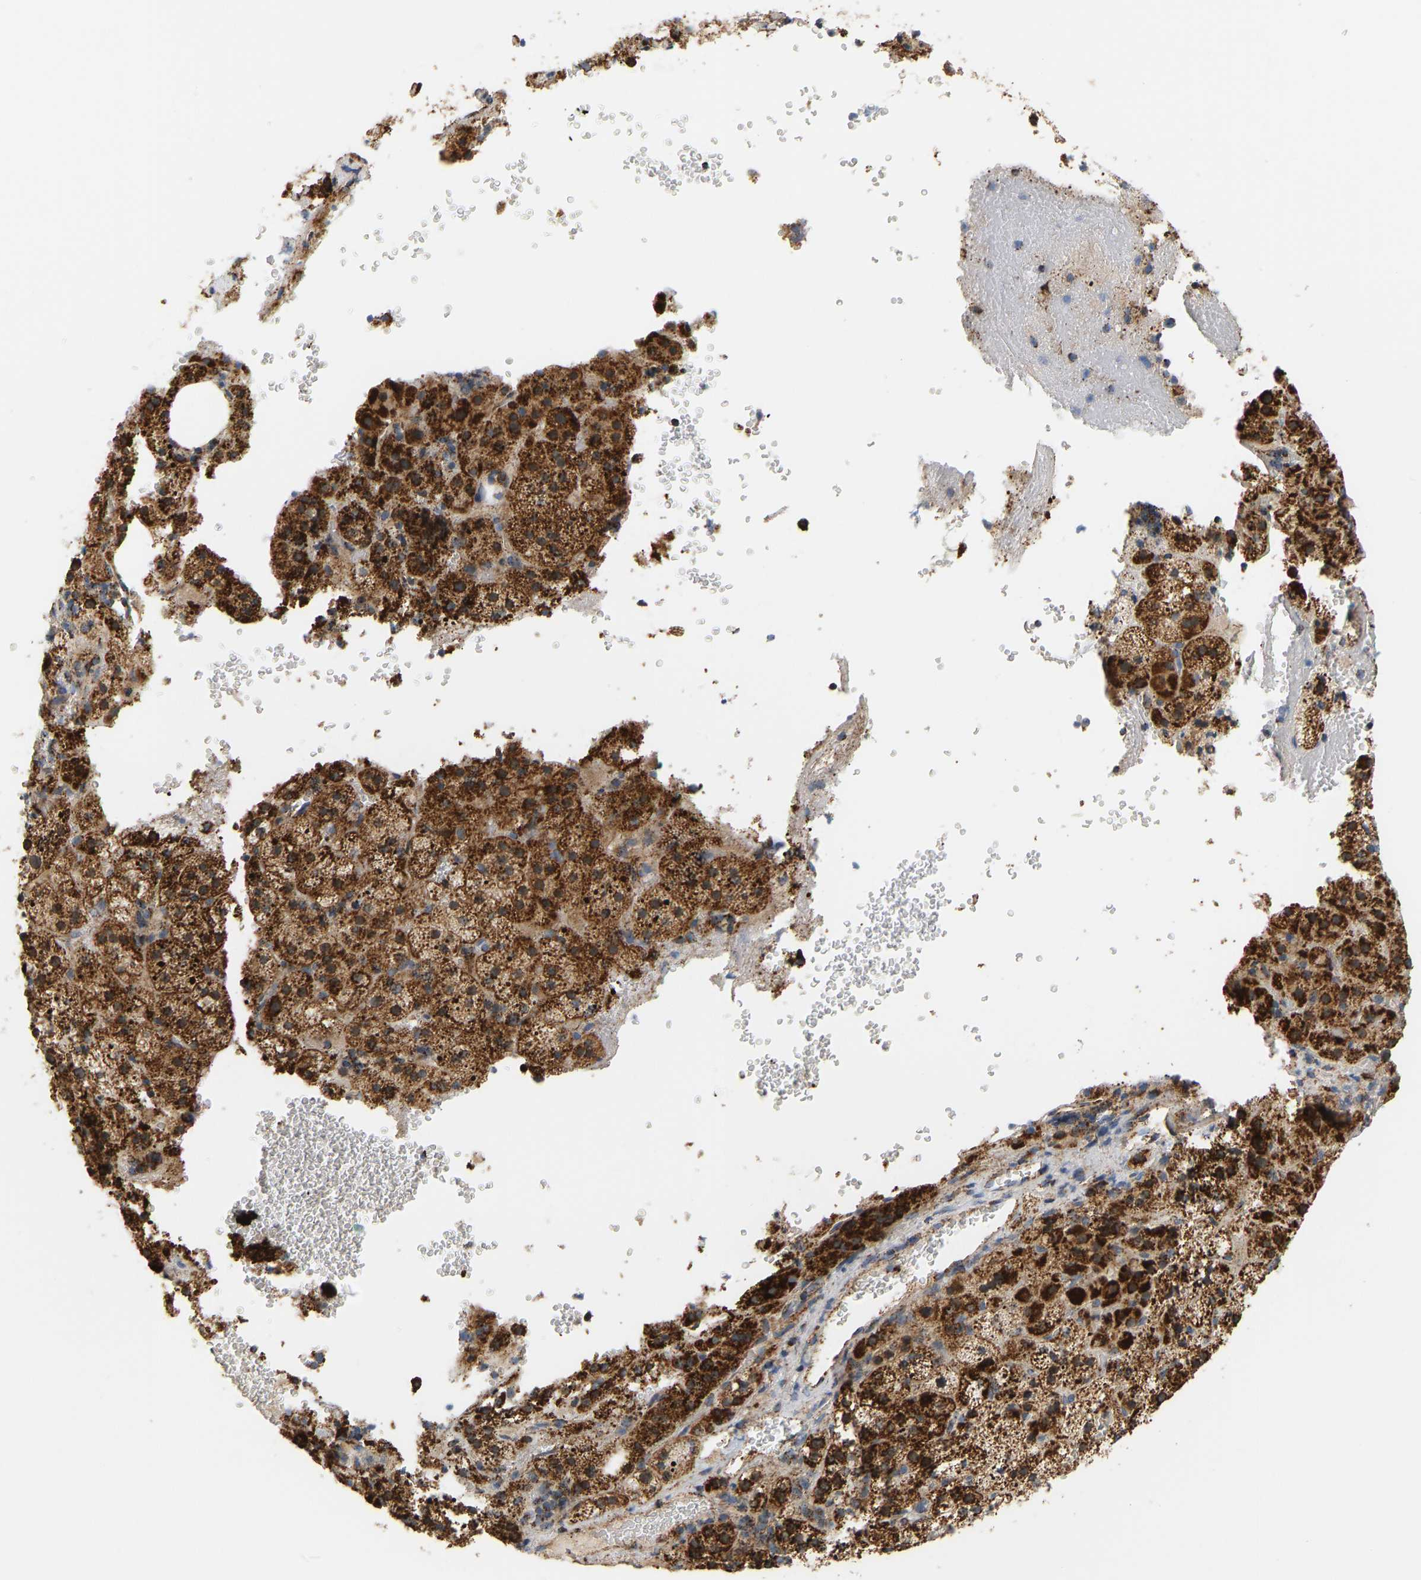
{"staining": {"intensity": "strong", "quantity": ">75%", "location": "cytoplasmic/membranous"}, "tissue": "adrenal gland", "cell_type": "Glandular cells", "image_type": "normal", "snomed": [{"axis": "morphology", "description": "Normal tissue, NOS"}, {"axis": "topography", "description": "Adrenal gland"}], "caption": "Glandular cells reveal strong cytoplasmic/membranous staining in approximately >75% of cells in benign adrenal gland.", "gene": "GPSM2", "patient": {"sex": "female", "age": 59}}